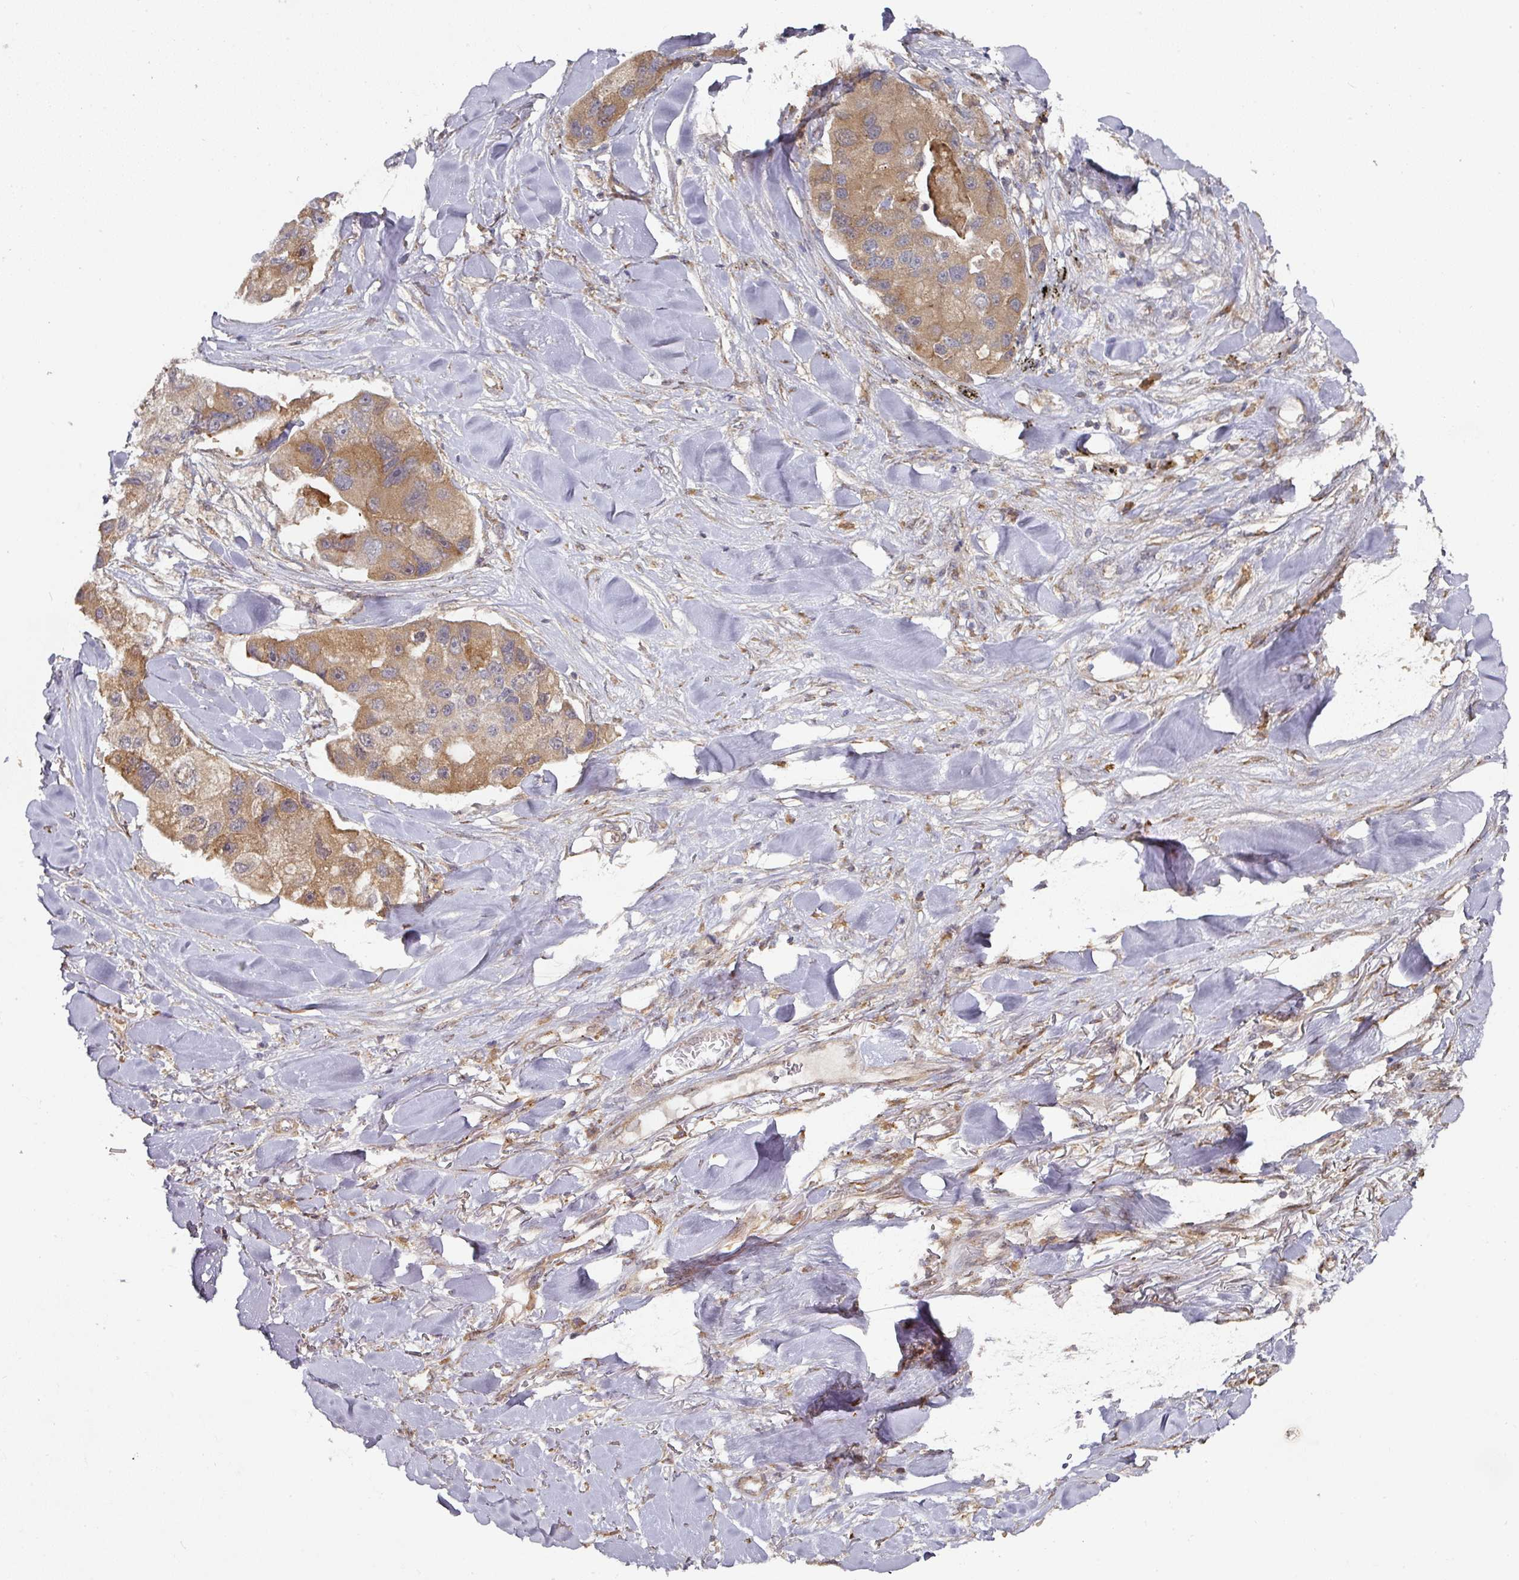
{"staining": {"intensity": "moderate", "quantity": ">75%", "location": "cytoplasmic/membranous"}, "tissue": "lung cancer", "cell_type": "Tumor cells", "image_type": "cancer", "snomed": [{"axis": "morphology", "description": "Adenocarcinoma, NOS"}, {"axis": "topography", "description": "Lung"}], "caption": "The photomicrograph shows staining of adenocarcinoma (lung), revealing moderate cytoplasmic/membranous protein positivity (brown color) within tumor cells.", "gene": "CEP95", "patient": {"sex": "female", "age": 54}}